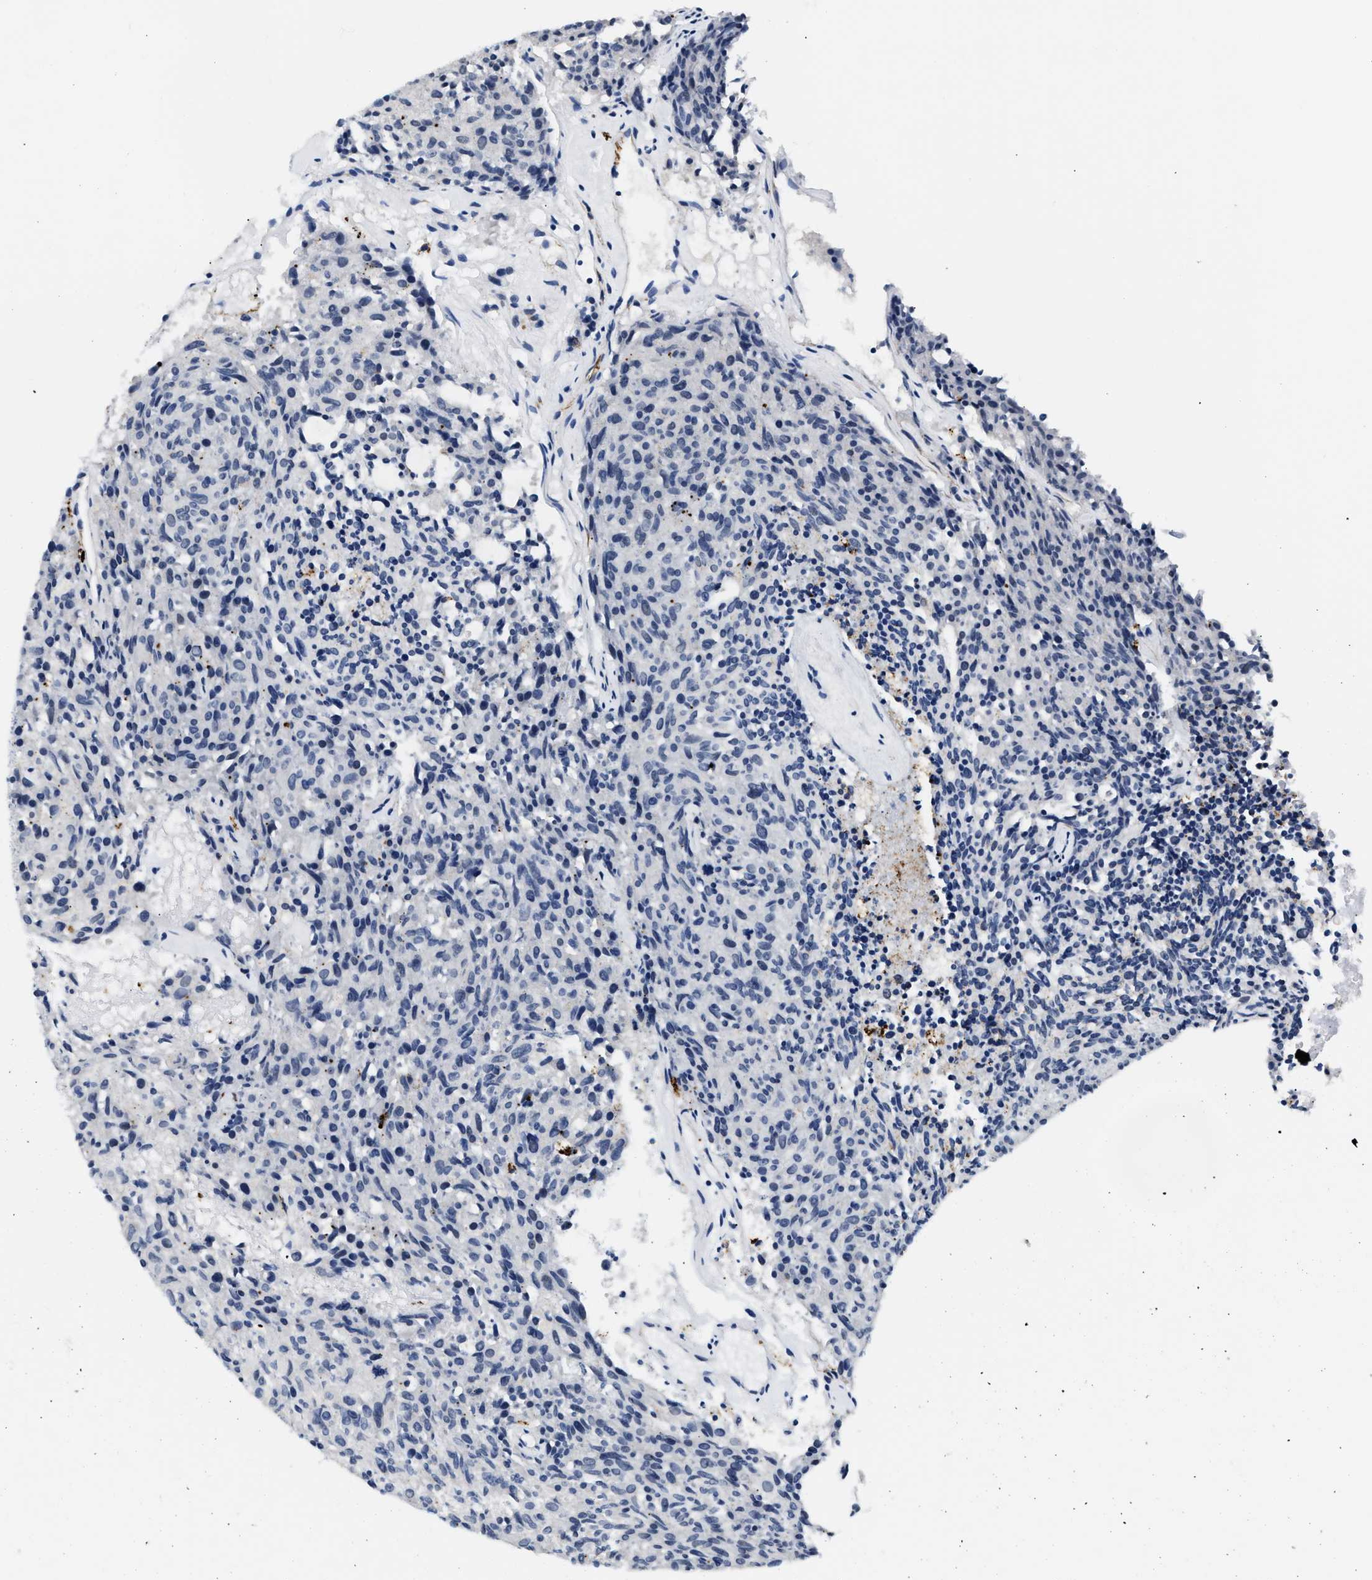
{"staining": {"intensity": "negative", "quantity": "none", "location": "none"}, "tissue": "carcinoid", "cell_type": "Tumor cells", "image_type": "cancer", "snomed": [{"axis": "morphology", "description": "Carcinoid, malignant, NOS"}, {"axis": "topography", "description": "Pancreas"}], "caption": "Immunohistochemical staining of malignant carcinoid demonstrates no significant staining in tumor cells.", "gene": "MED22", "patient": {"sex": "female", "age": 54}}